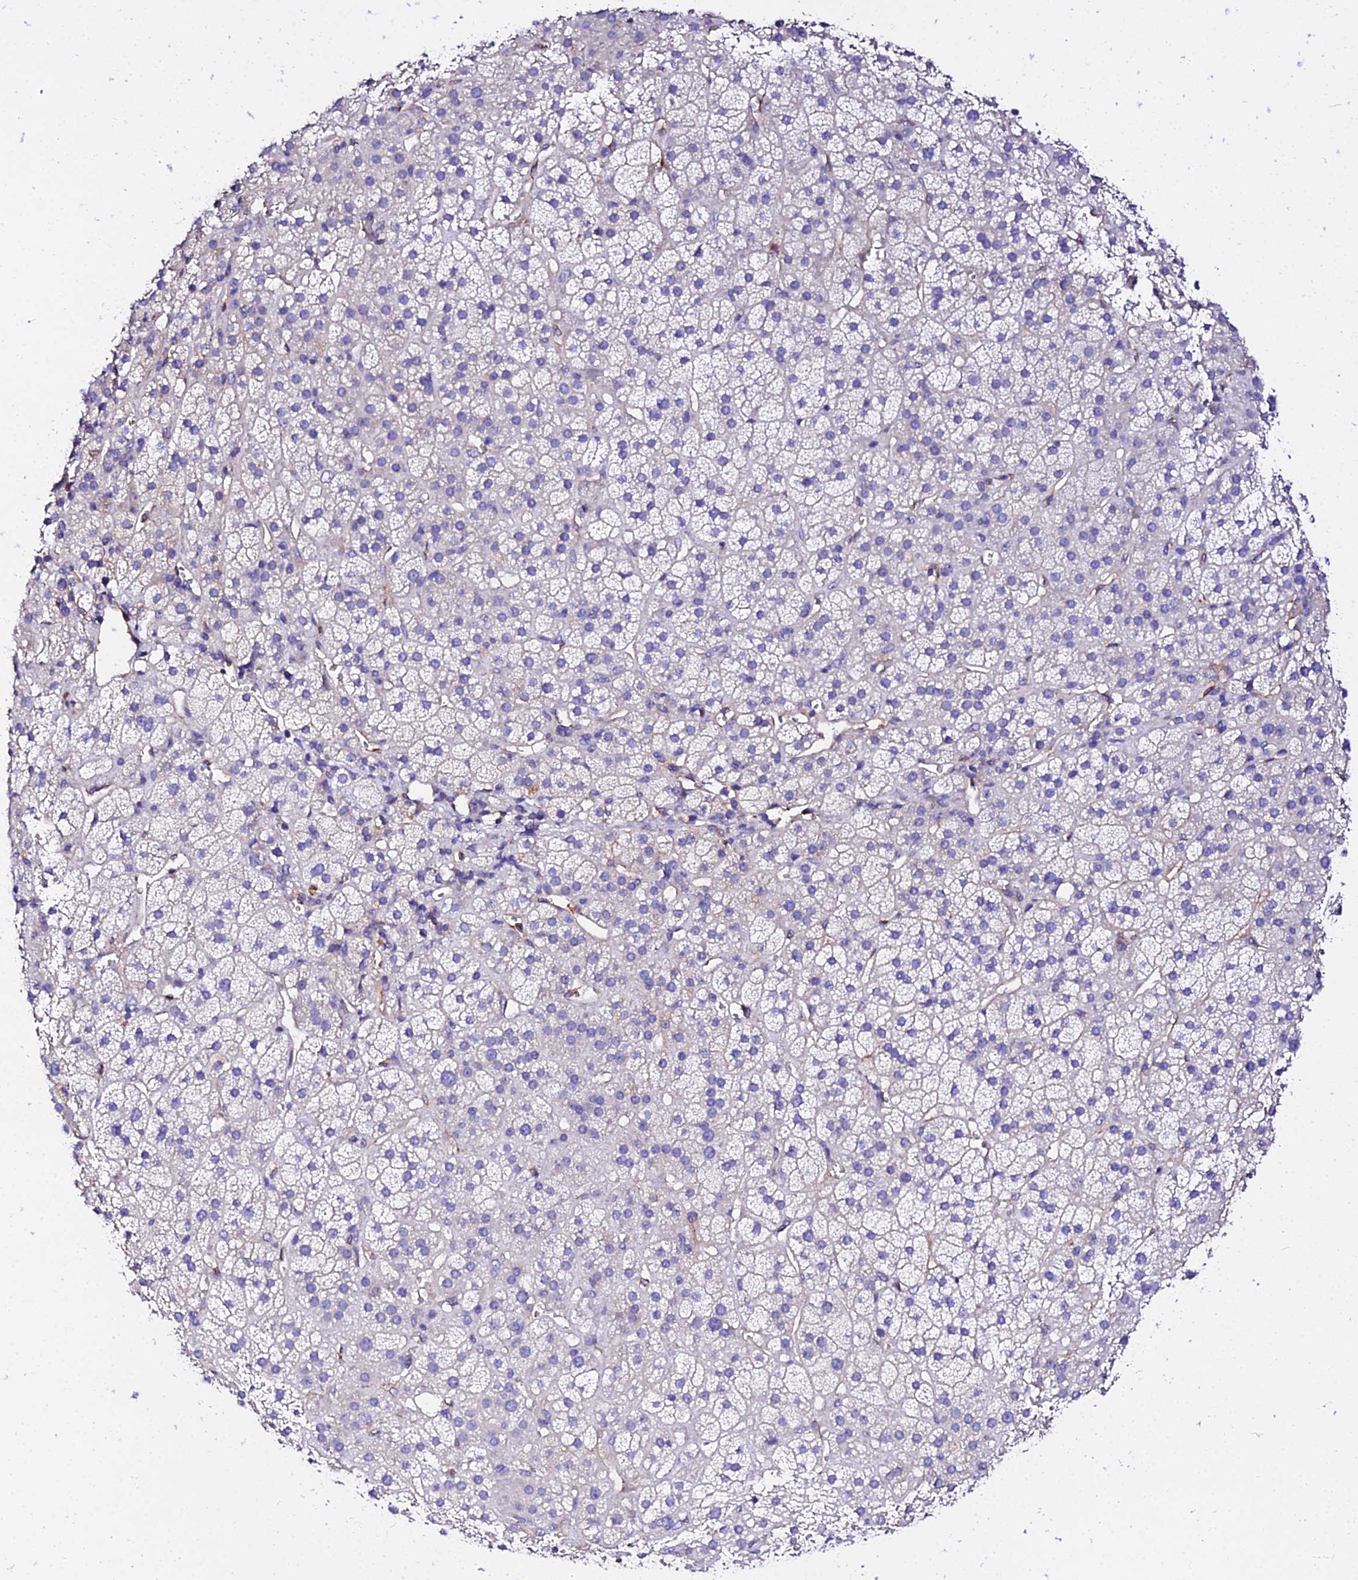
{"staining": {"intensity": "negative", "quantity": "none", "location": "none"}, "tissue": "adrenal gland", "cell_type": "Glandular cells", "image_type": "normal", "snomed": [{"axis": "morphology", "description": "Normal tissue, NOS"}, {"axis": "topography", "description": "Adrenal gland"}], "caption": "Protein analysis of benign adrenal gland displays no significant expression in glandular cells. (DAB (3,3'-diaminobenzidine) IHC with hematoxylin counter stain).", "gene": "DAW1", "patient": {"sex": "female", "age": 70}}